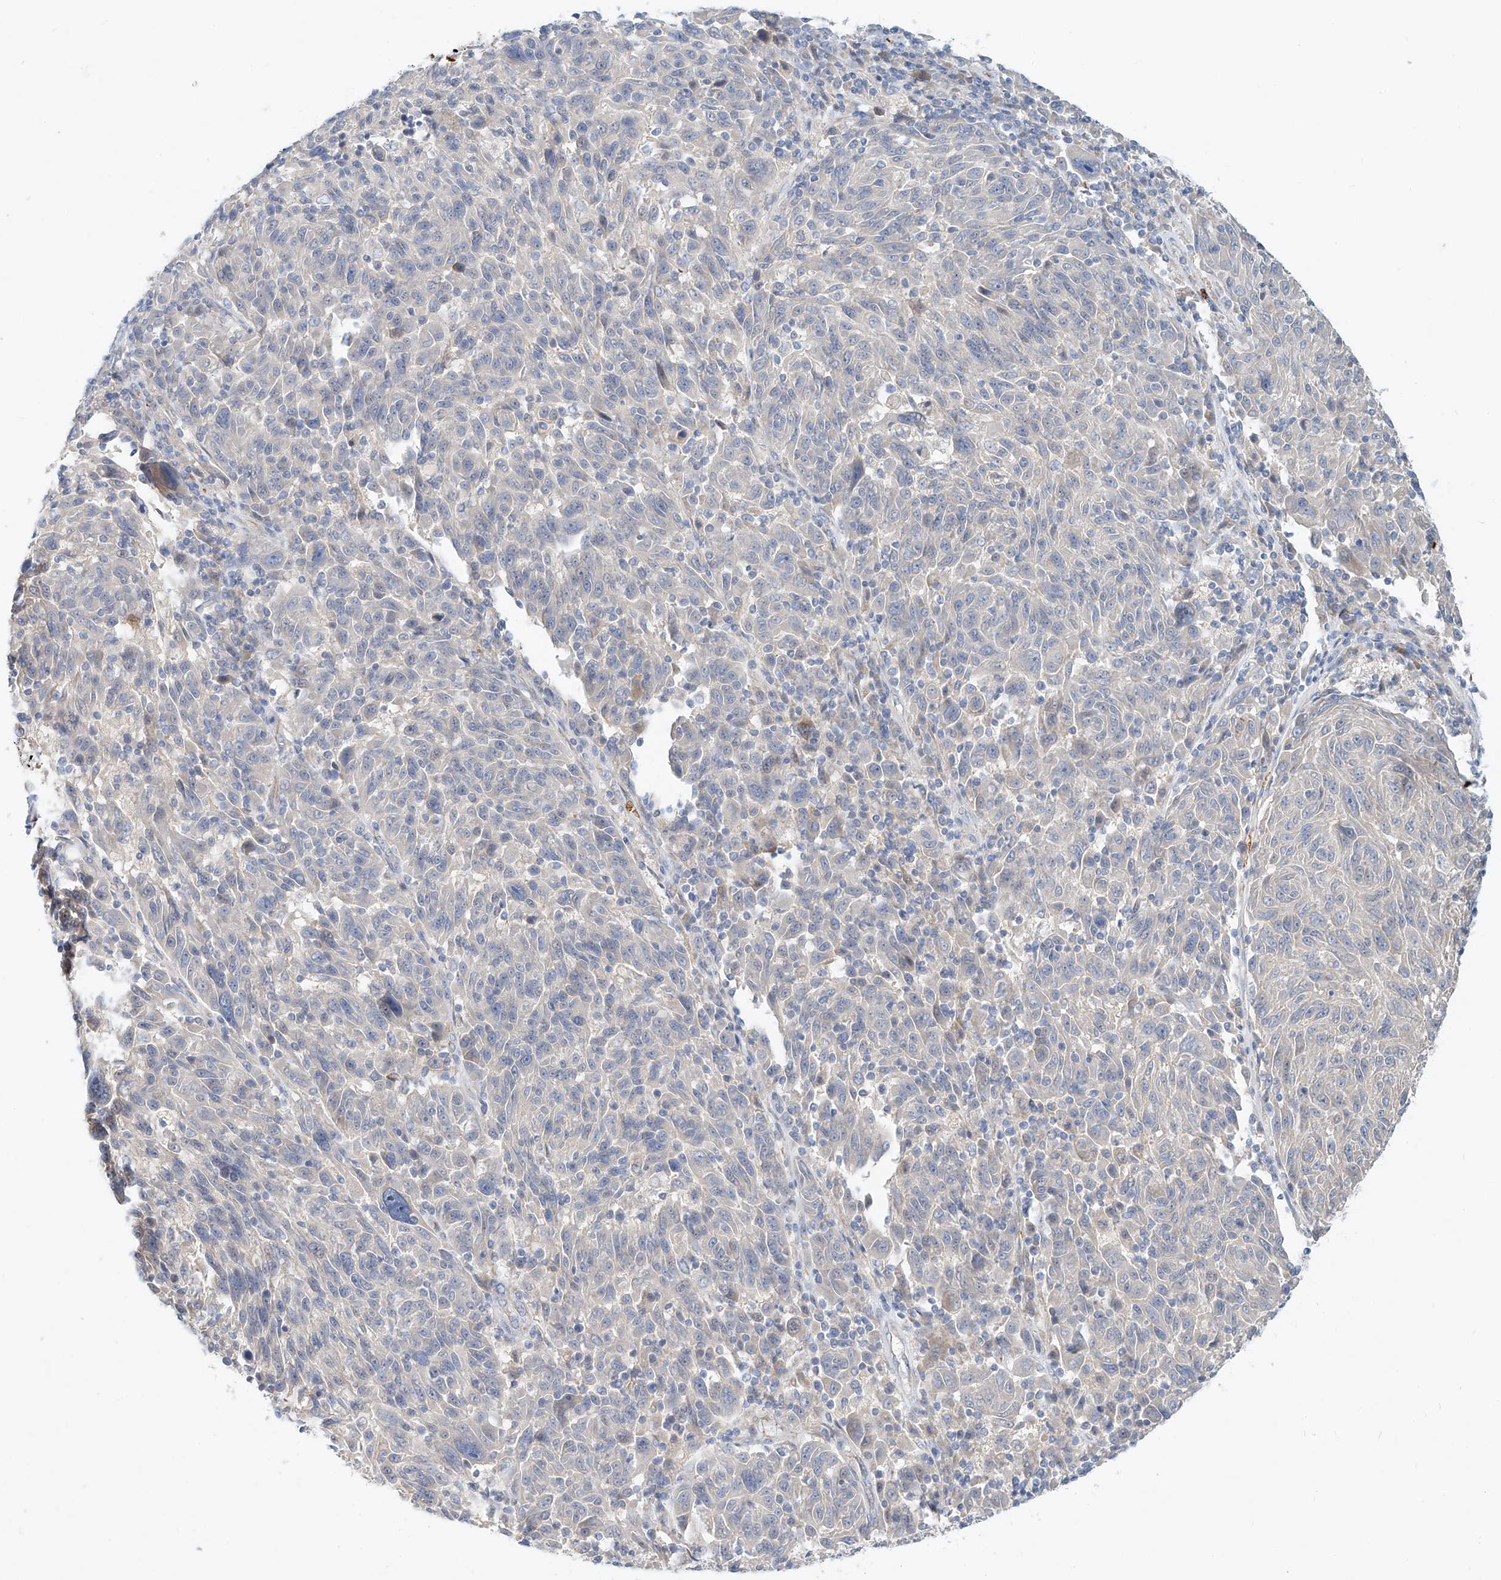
{"staining": {"intensity": "negative", "quantity": "none", "location": "none"}, "tissue": "melanoma", "cell_type": "Tumor cells", "image_type": "cancer", "snomed": [{"axis": "morphology", "description": "Malignant melanoma, NOS"}, {"axis": "topography", "description": "Skin"}], "caption": "Immunohistochemistry of melanoma displays no expression in tumor cells.", "gene": "SYTL3", "patient": {"sex": "male", "age": 53}}